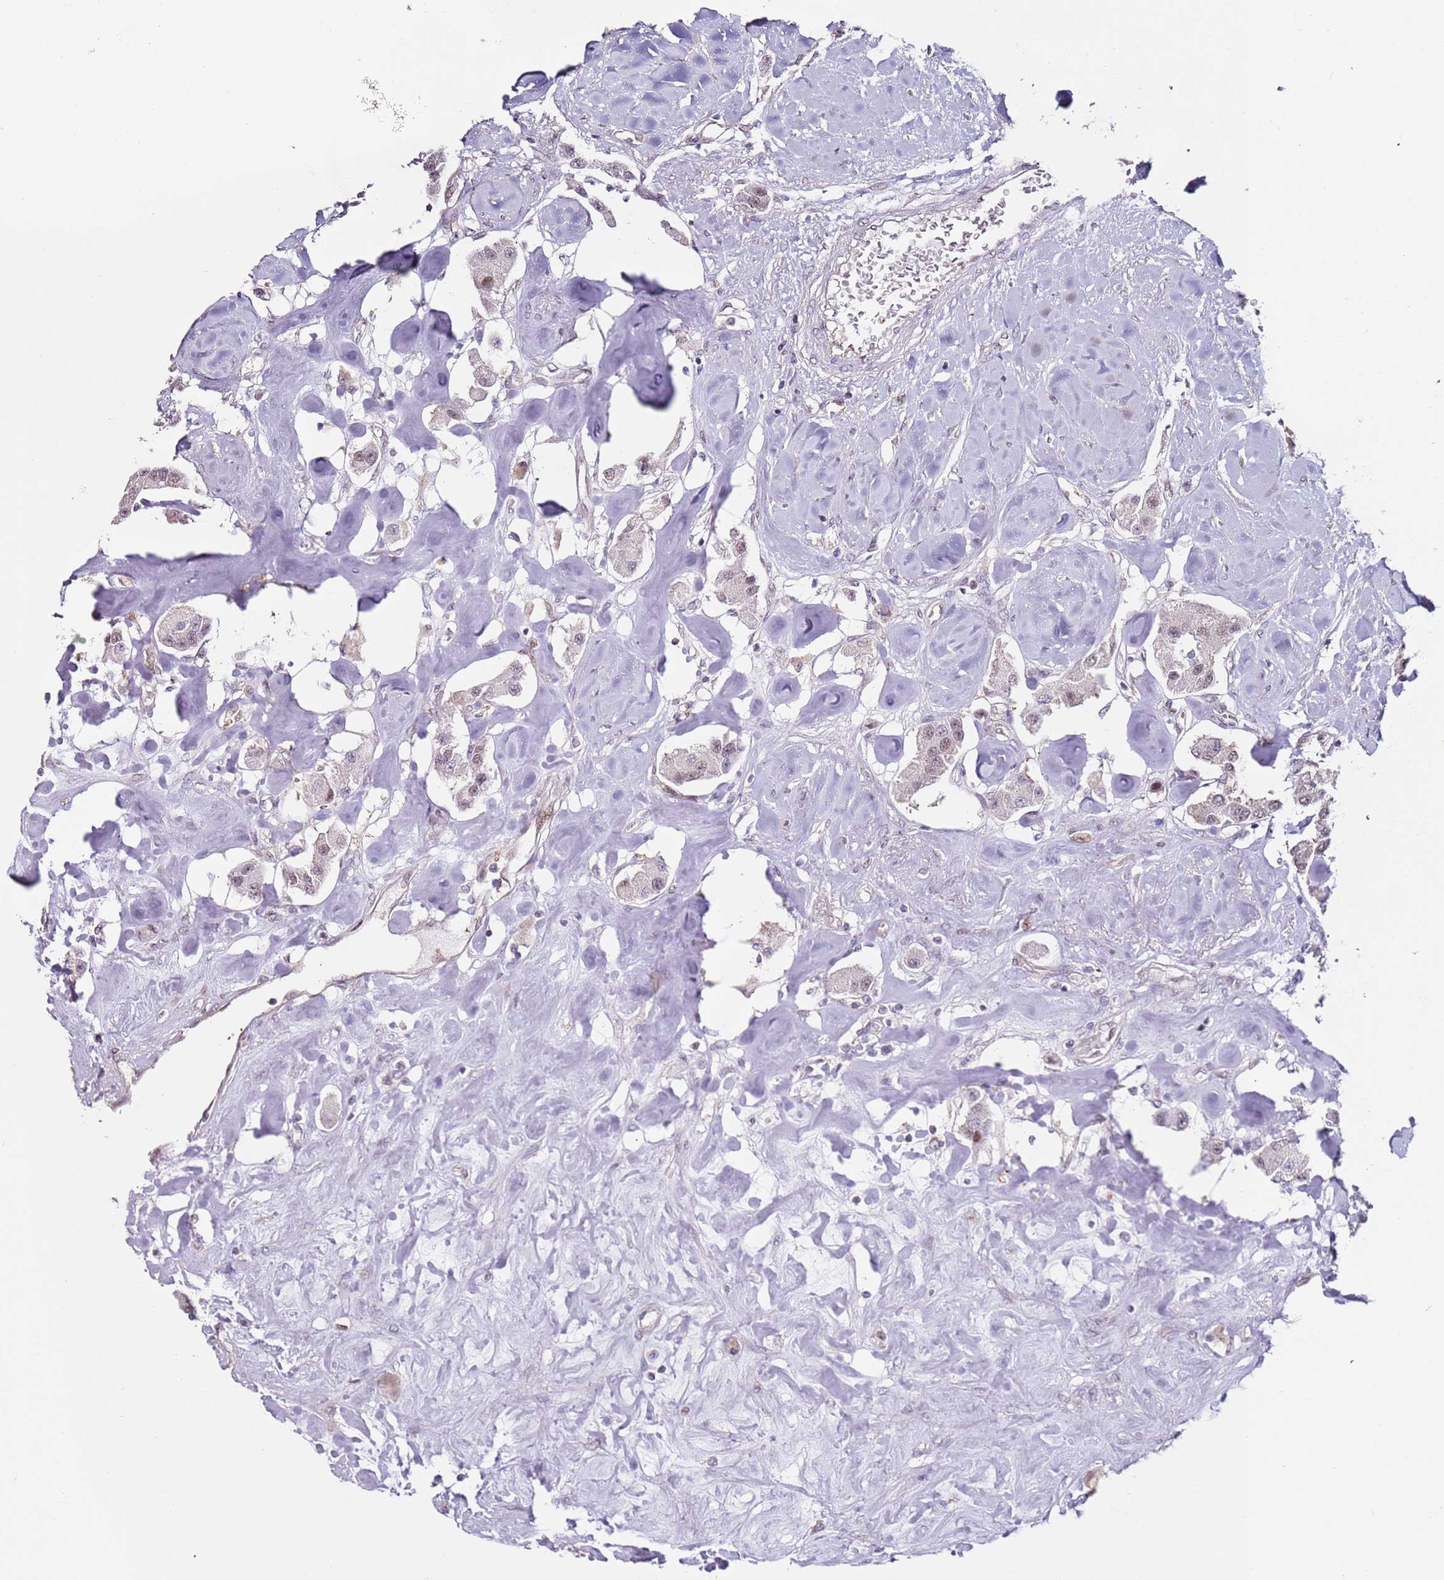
{"staining": {"intensity": "weak", "quantity": ">75%", "location": "nuclear"}, "tissue": "carcinoid", "cell_type": "Tumor cells", "image_type": "cancer", "snomed": [{"axis": "morphology", "description": "Carcinoid, malignant, NOS"}, {"axis": "topography", "description": "Pancreas"}], "caption": "Malignant carcinoid stained with DAB (3,3'-diaminobenzidine) immunohistochemistry reveals low levels of weak nuclear positivity in about >75% of tumor cells. (IHC, brightfield microscopy, high magnification).", "gene": "PSMD4", "patient": {"sex": "male", "age": 41}}